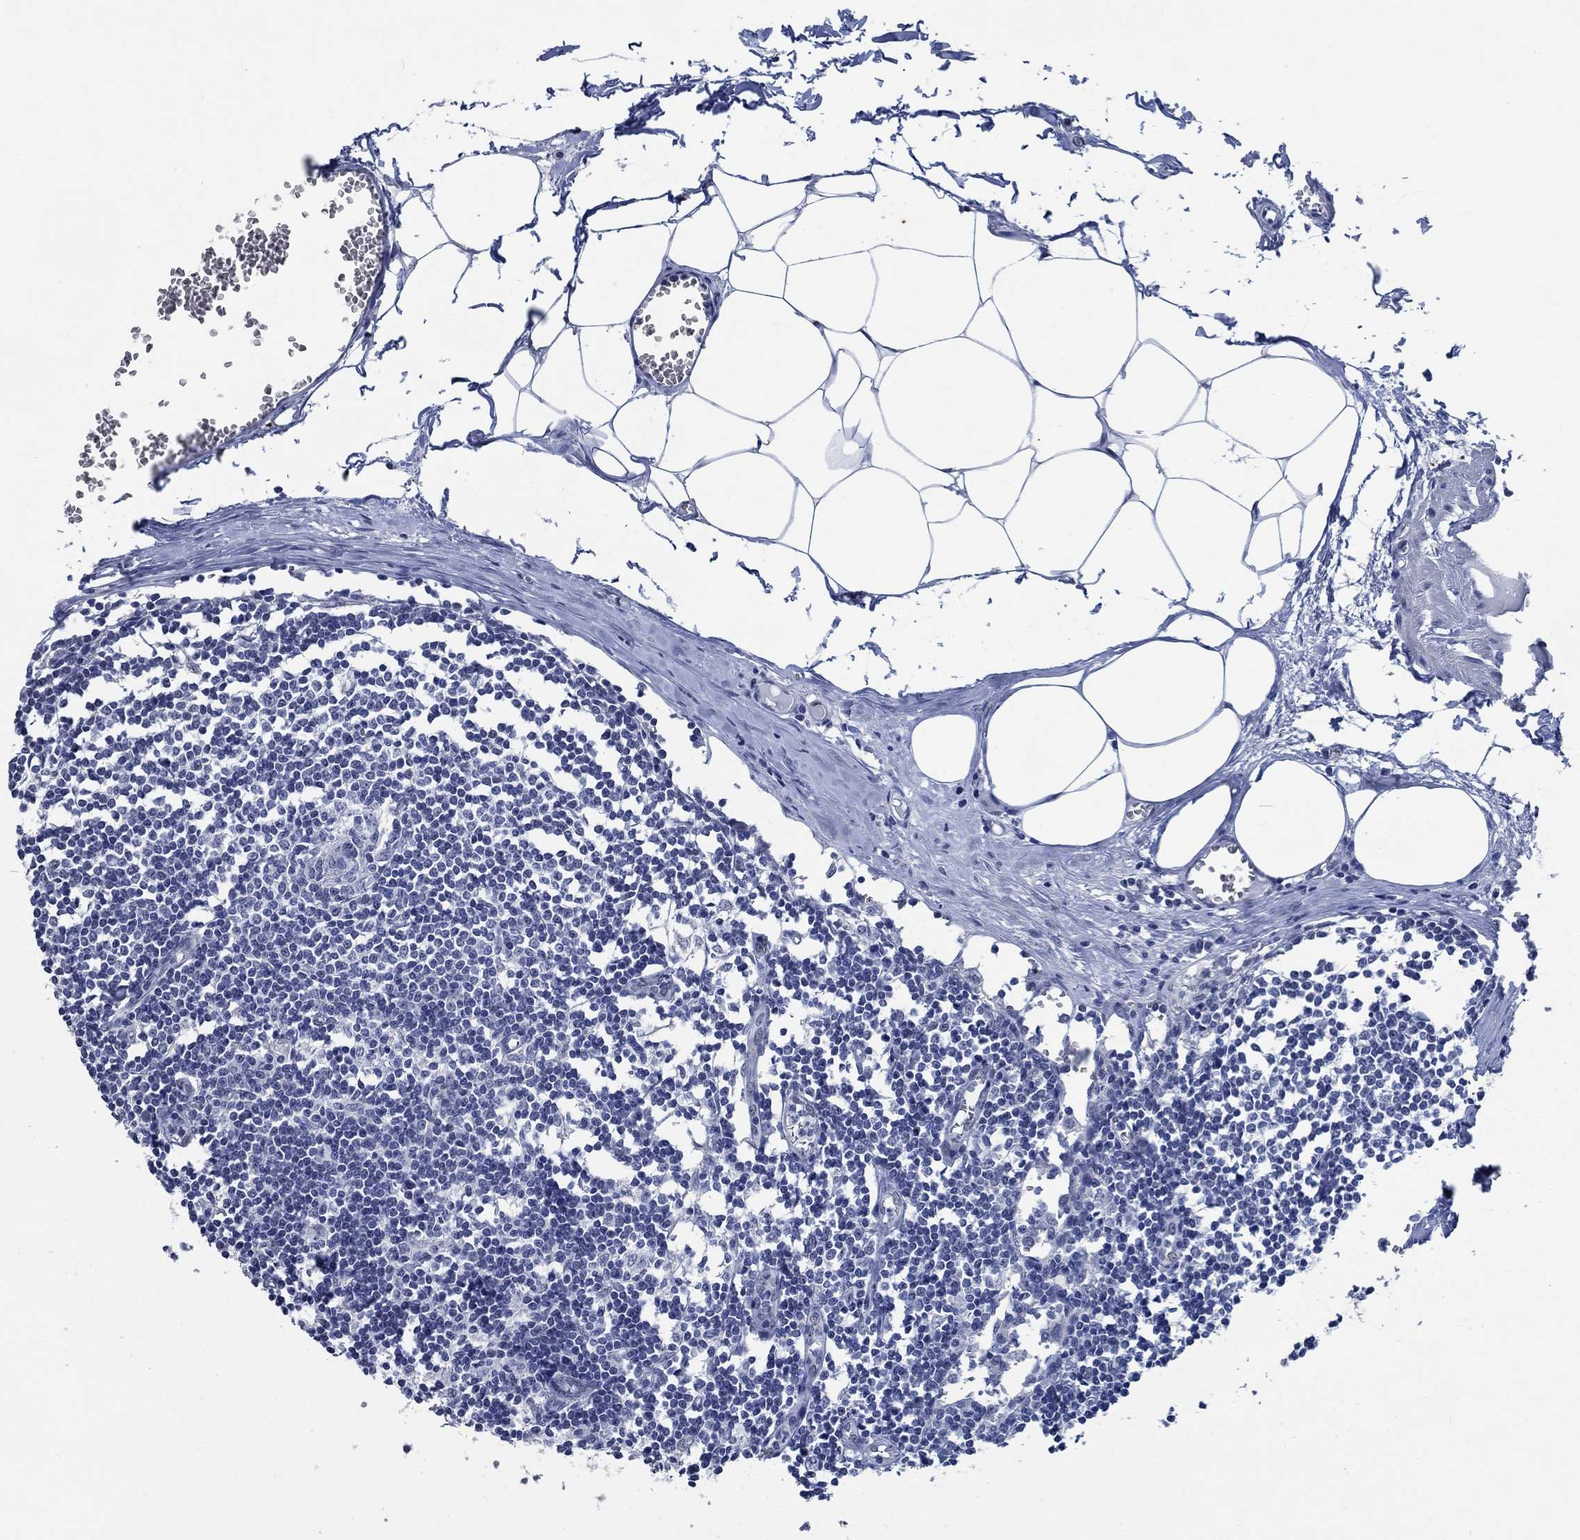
{"staining": {"intensity": "negative", "quantity": "none", "location": "none"}, "tissue": "lymph node", "cell_type": "Germinal center cells", "image_type": "normal", "snomed": [{"axis": "morphology", "description": "Normal tissue, NOS"}, {"axis": "topography", "description": "Lymph node"}], "caption": "This is an immunohistochemistry micrograph of unremarkable lymph node. There is no staining in germinal center cells.", "gene": "OBSCN", "patient": {"sex": "male", "age": 59}}